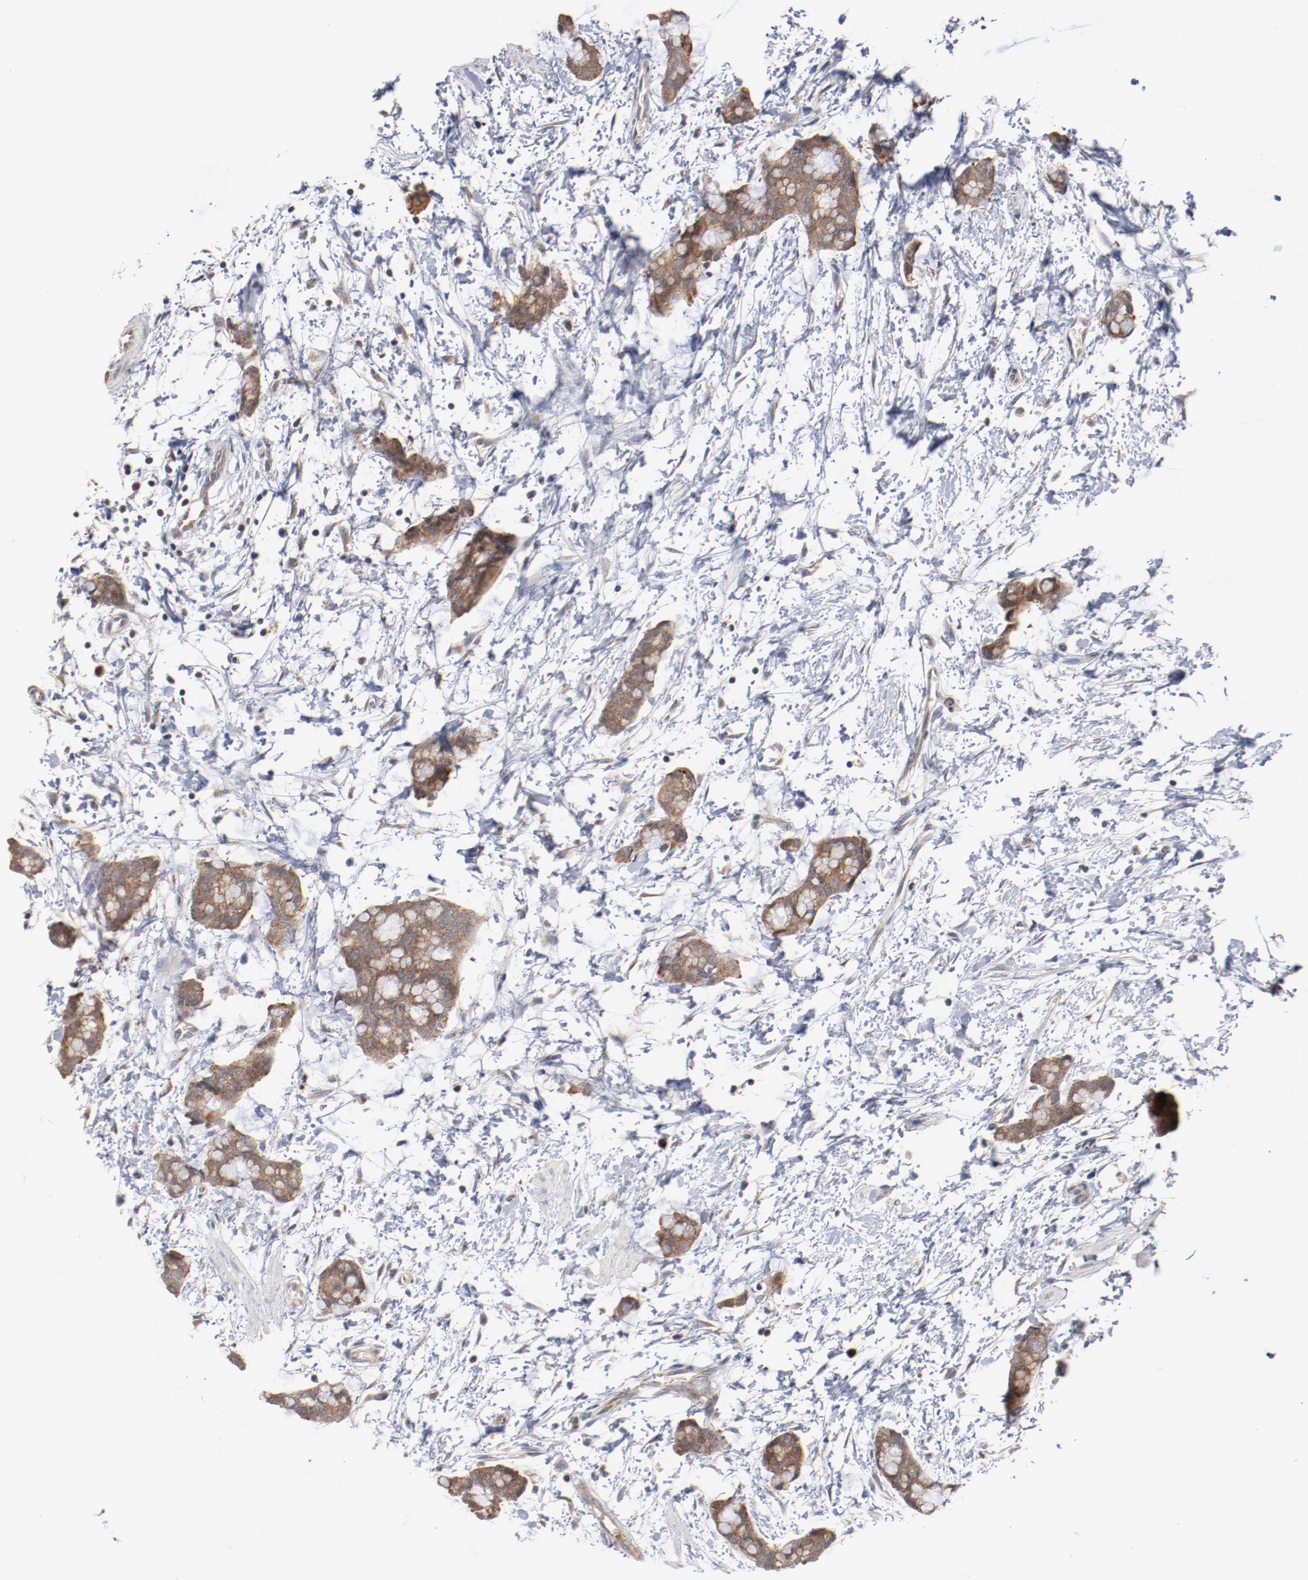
{"staining": {"intensity": "moderate", "quantity": ">75%", "location": "cytoplasmic/membranous"}, "tissue": "colorectal cancer", "cell_type": "Tumor cells", "image_type": "cancer", "snomed": [{"axis": "morphology", "description": "Adenocarcinoma, NOS"}, {"axis": "topography", "description": "Colon"}], "caption": "High-magnification brightfield microscopy of colorectal cancer stained with DAB (3,3'-diaminobenzidine) (brown) and counterstained with hematoxylin (blue). tumor cells exhibit moderate cytoplasmic/membranous expression is present in about>75% of cells.", "gene": "RNASE11", "patient": {"sex": "male", "age": 14}}